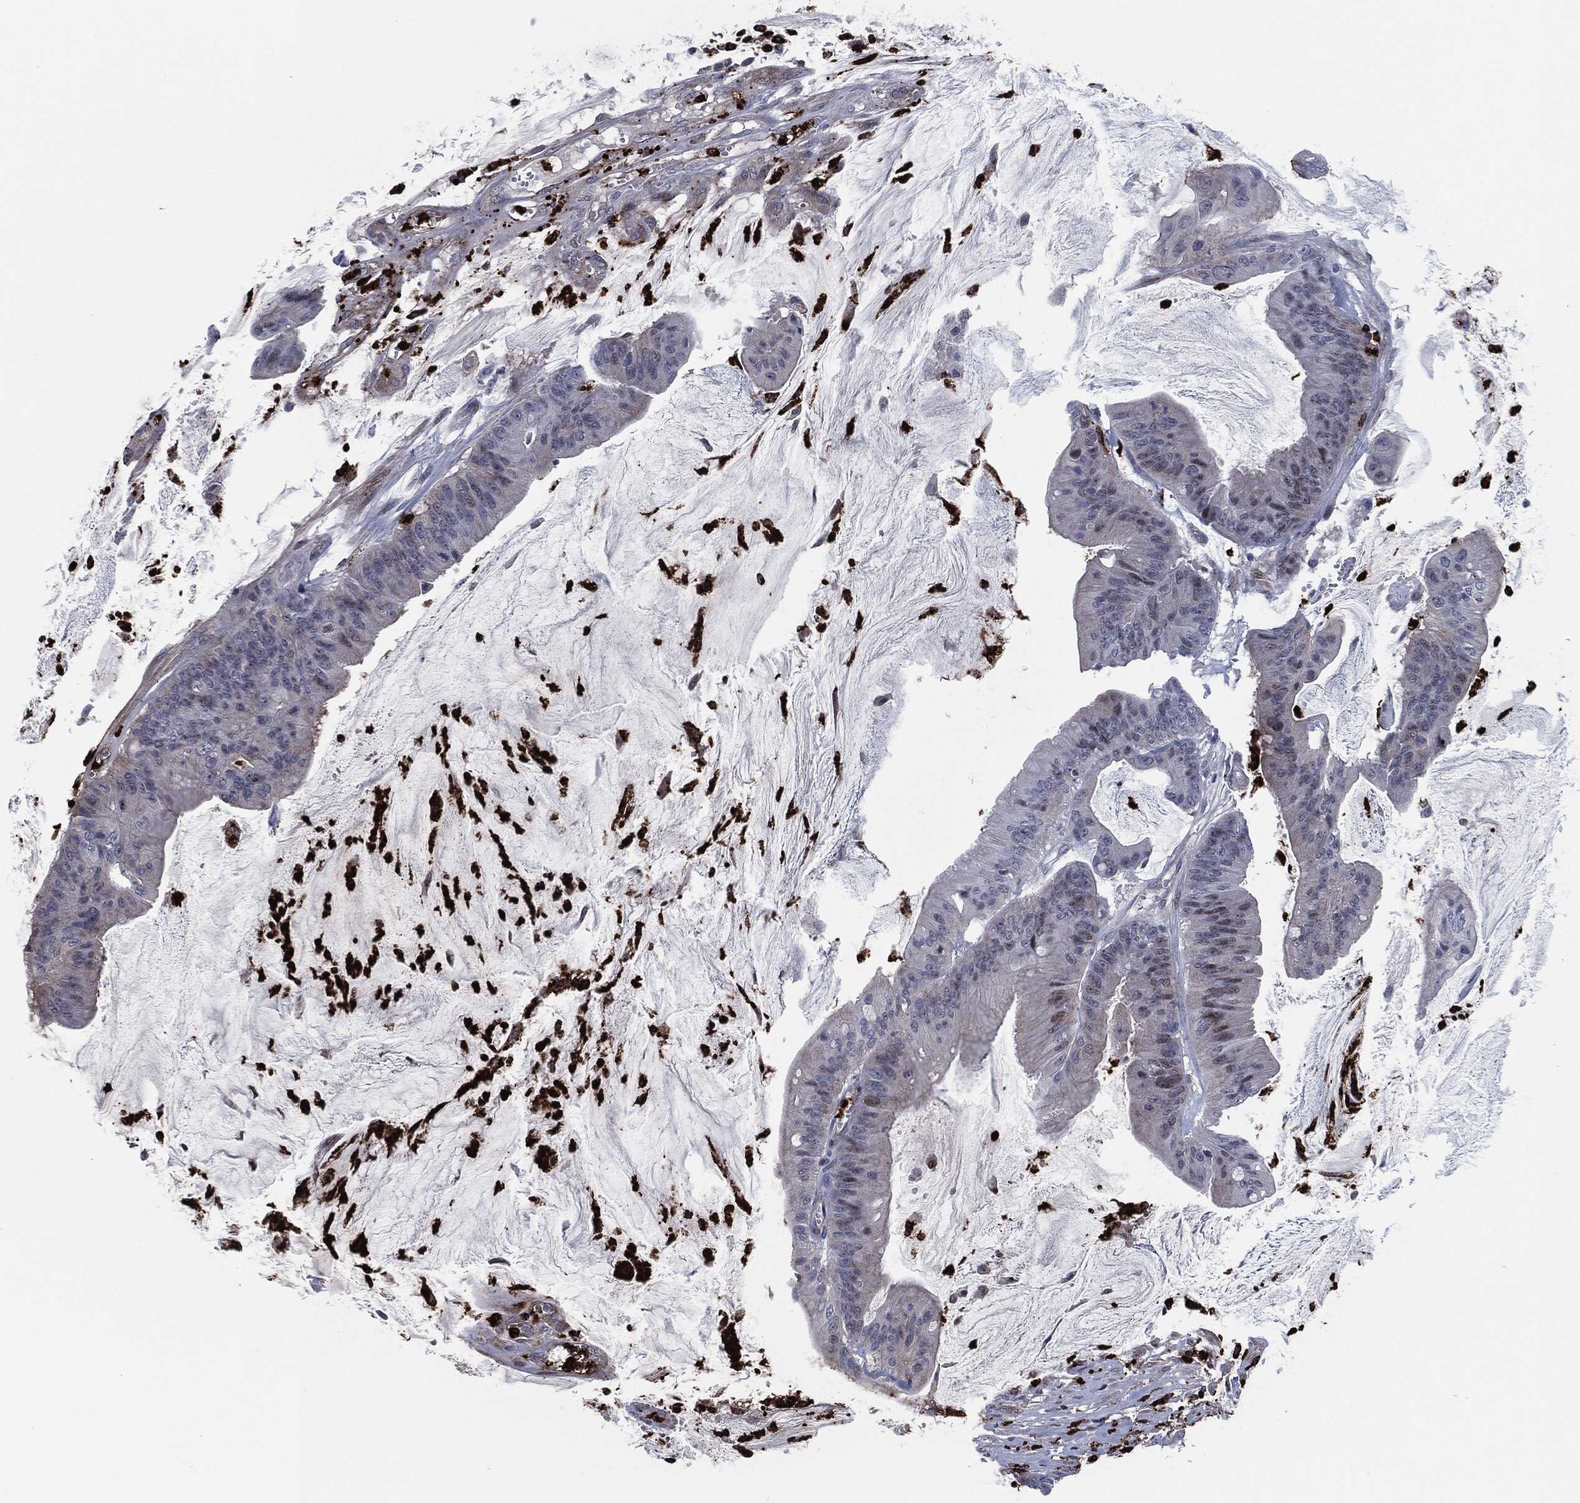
{"staining": {"intensity": "moderate", "quantity": "<25%", "location": "nuclear"}, "tissue": "colorectal cancer", "cell_type": "Tumor cells", "image_type": "cancer", "snomed": [{"axis": "morphology", "description": "Adenocarcinoma, NOS"}, {"axis": "topography", "description": "Colon"}], "caption": "An immunohistochemistry (IHC) image of neoplastic tissue is shown. Protein staining in brown shows moderate nuclear positivity in colorectal adenocarcinoma within tumor cells.", "gene": "MPO", "patient": {"sex": "female", "age": 69}}